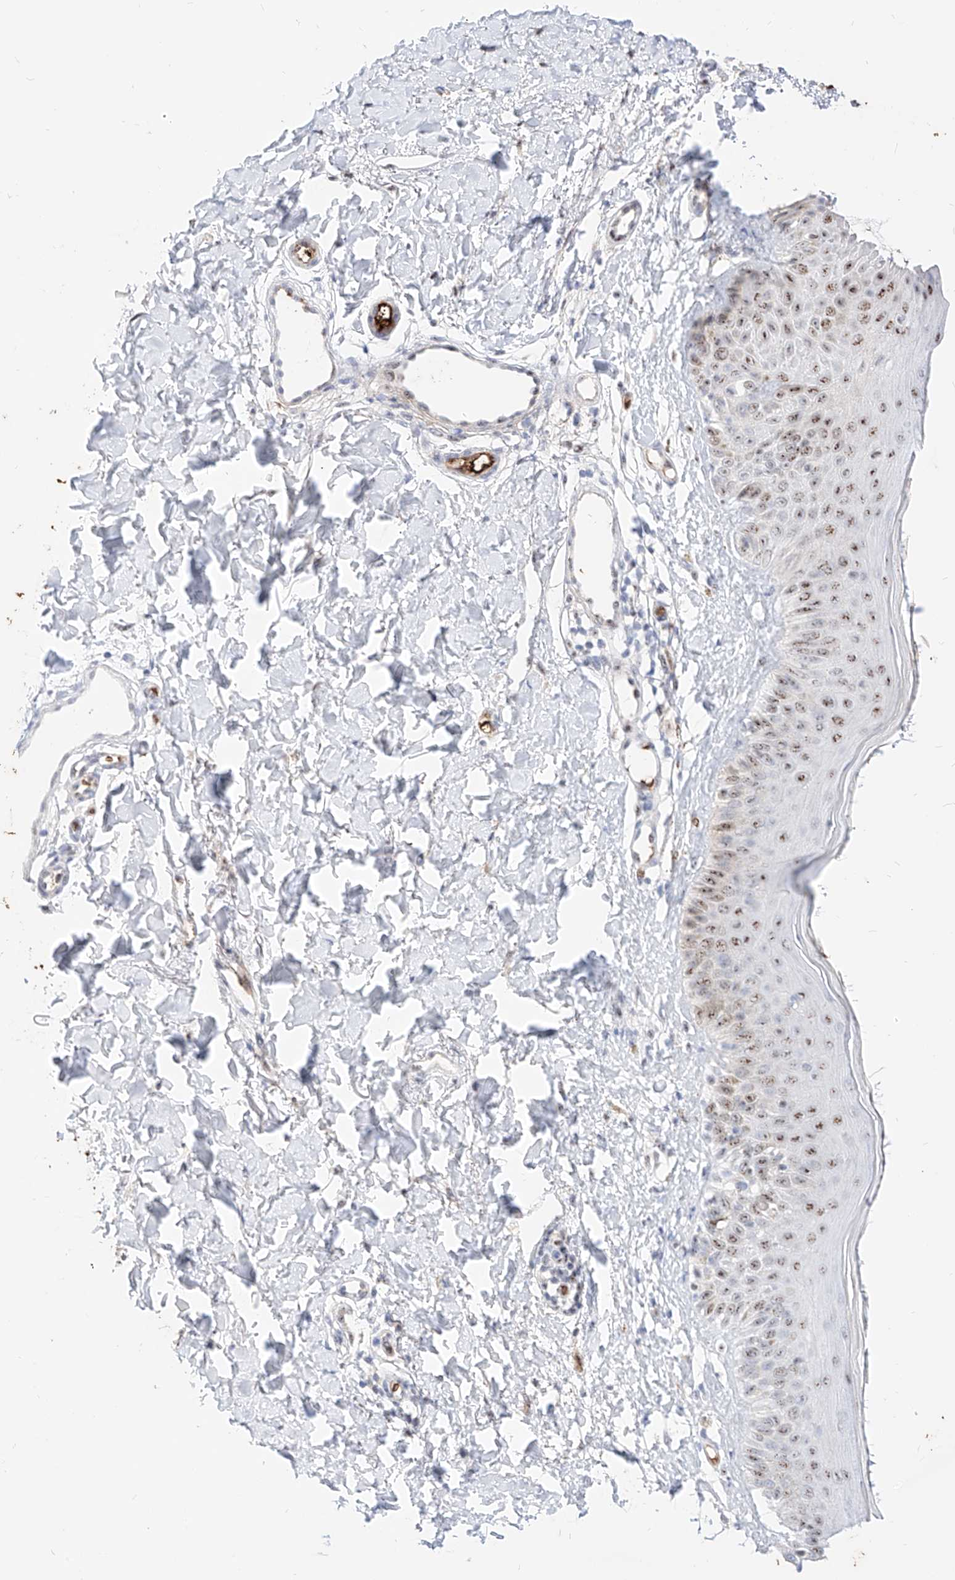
{"staining": {"intensity": "moderate", "quantity": ">75%", "location": "nuclear"}, "tissue": "skin", "cell_type": "Fibroblasts", "image_type": "normal", "snomed": [{"axis": "morphology", "description": "Normal tissue, NOS"}, {"axis": "topography", "description": "Skin"}], "caption": "Skin was stained to show a protein in brown. There is medium levels of moderate nuclear positivity in approximately >75% of fibroblasts. (DAB IHC with brightfield microscopy, high magnification).", "gene": "ZFP42", "patient": {"sex": "male", "age": 52}}